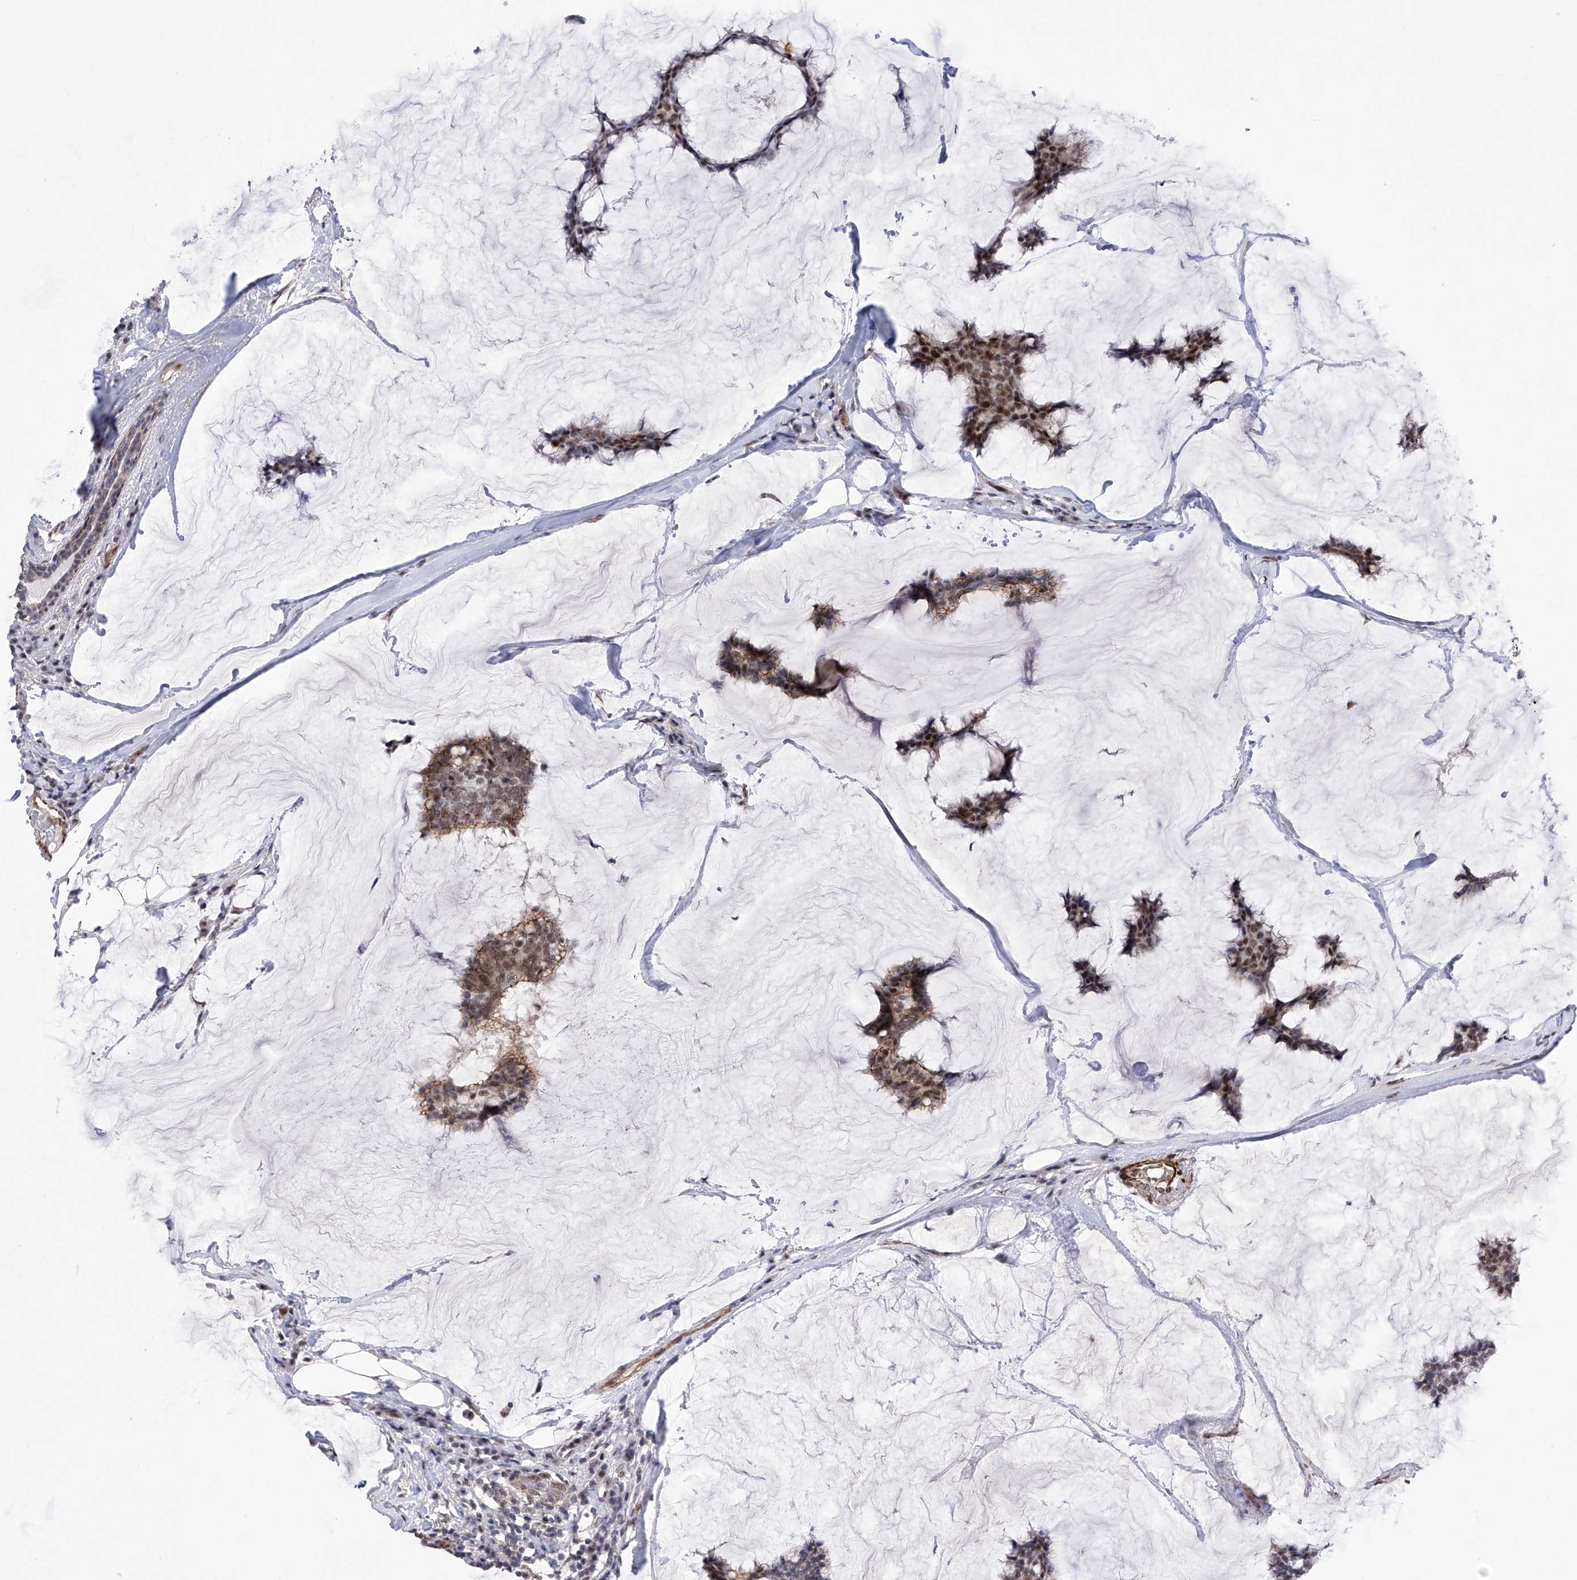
{"staining": {"intensity": "moderate", "quantity": ">75%", "location": "cytoplasmic/membranous,nuclear"}, "tissue": "breast cancer", "cell_type": "Tumor cells", "image_type": "cancer", "snomed": [{"axis": "morphology", "description": "Duct carcinoma"}, {"axis": "topography", "description": "Breast"}], "caption": "Human breast cancer (invasive ductal carcinoma) stained with a brown dye displays moderate cytoplasmic/membranous and nuclear positive staining in approximately >75% of tumor cells.", "gene": "NFATC4", "patient": {"sex": "female", "age": 93}}